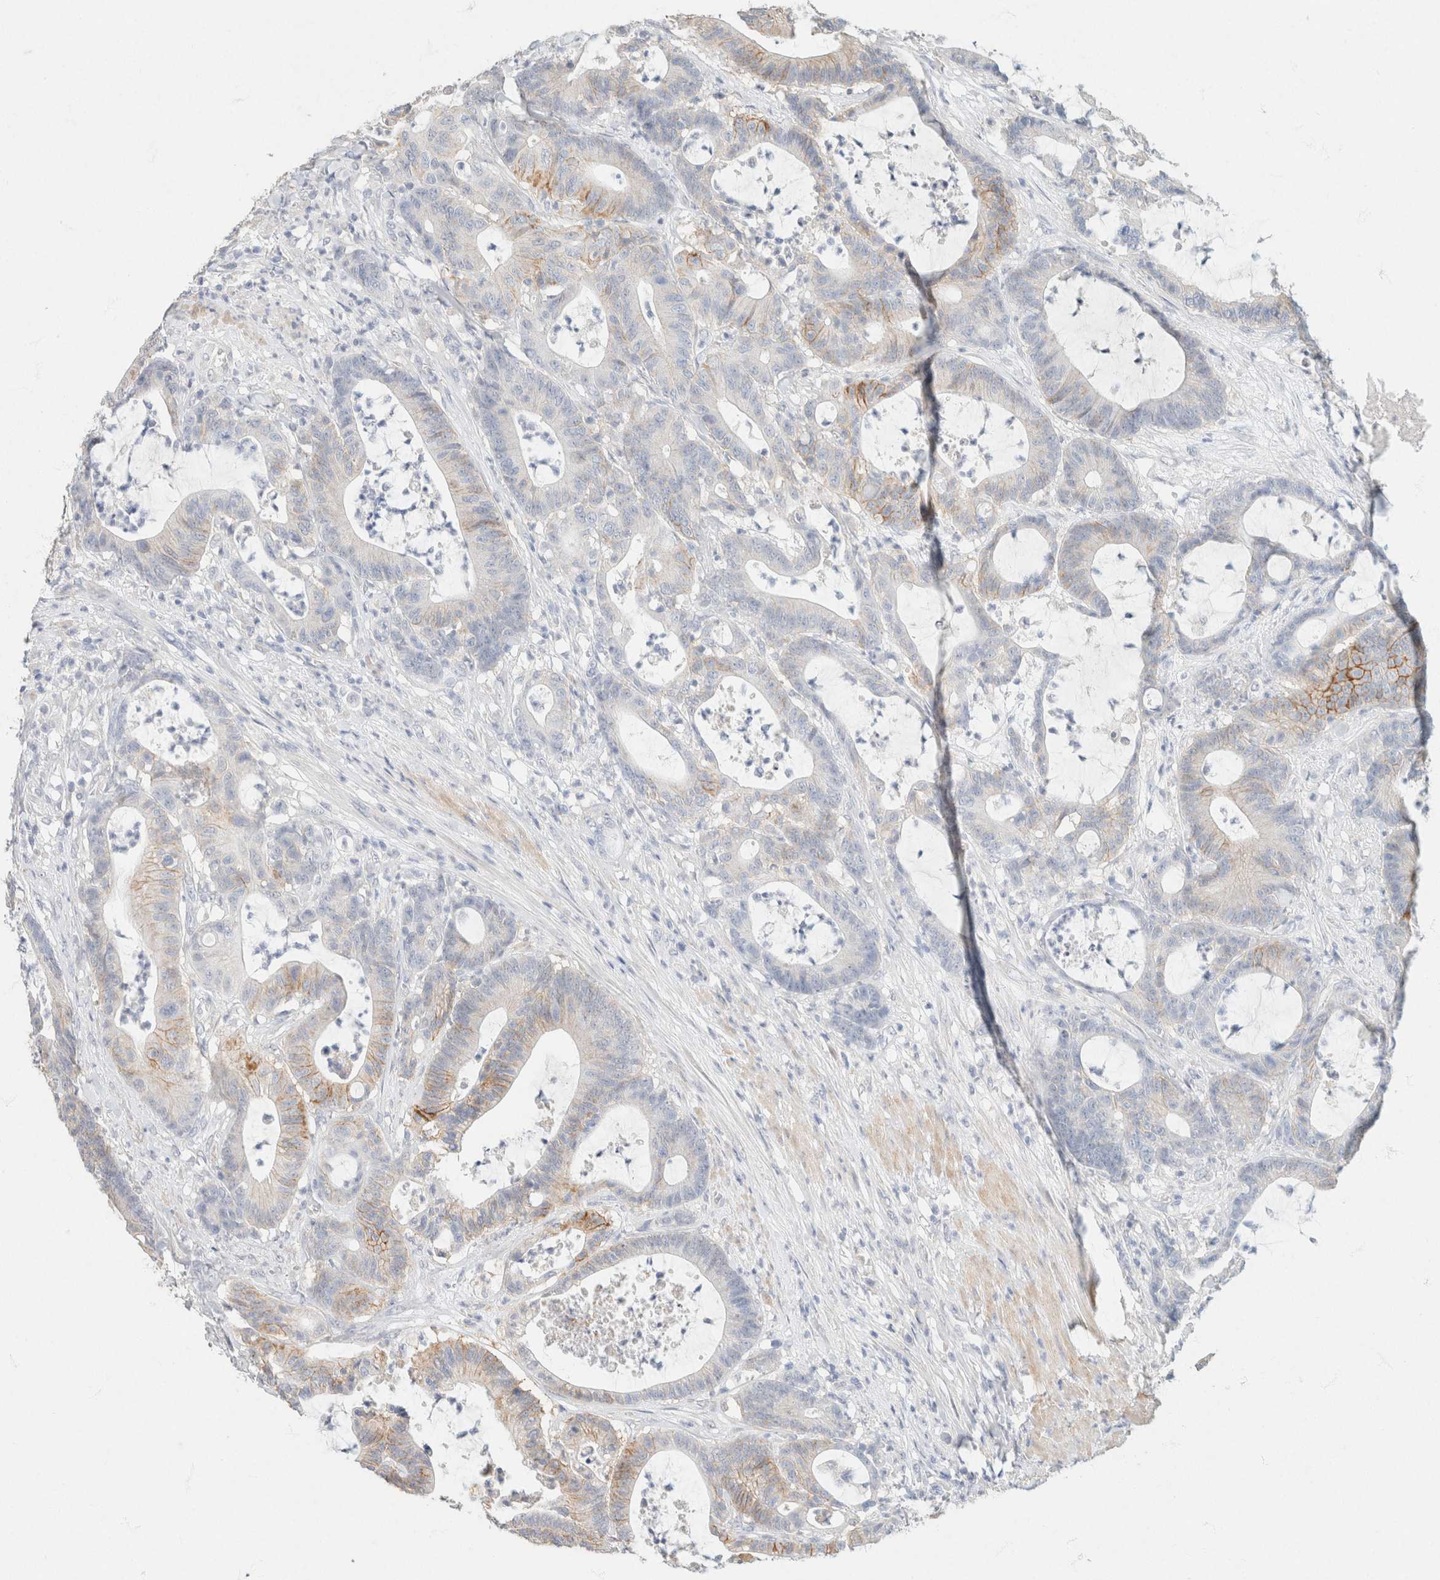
{"staining": {"intensity": "moderate", "quantity": "<25%", "location": "cytoplasmic/membranous"}, "tissue": "colorectal cancer", "cell_type": "Tumor cells", "image_type": "cancer", "snomed": [{"axis": "morphology", "description": "Adenocarcinoma, NOS"}, {"axis": "topography", "description": "Colon"}], "caption": "Immunohistochemistry image of neoplastic tissue: human colorectal cancer stained using immunohistochemistry (IHC) demonstrates low levels of moderate protein expression localized specifically in the cytoplasmic/membranous of tumor cells, appearing as a cytoplasmic/membranous brown color.", "gene": "CA12", "patient": {"sex": "female", "age": 84}}